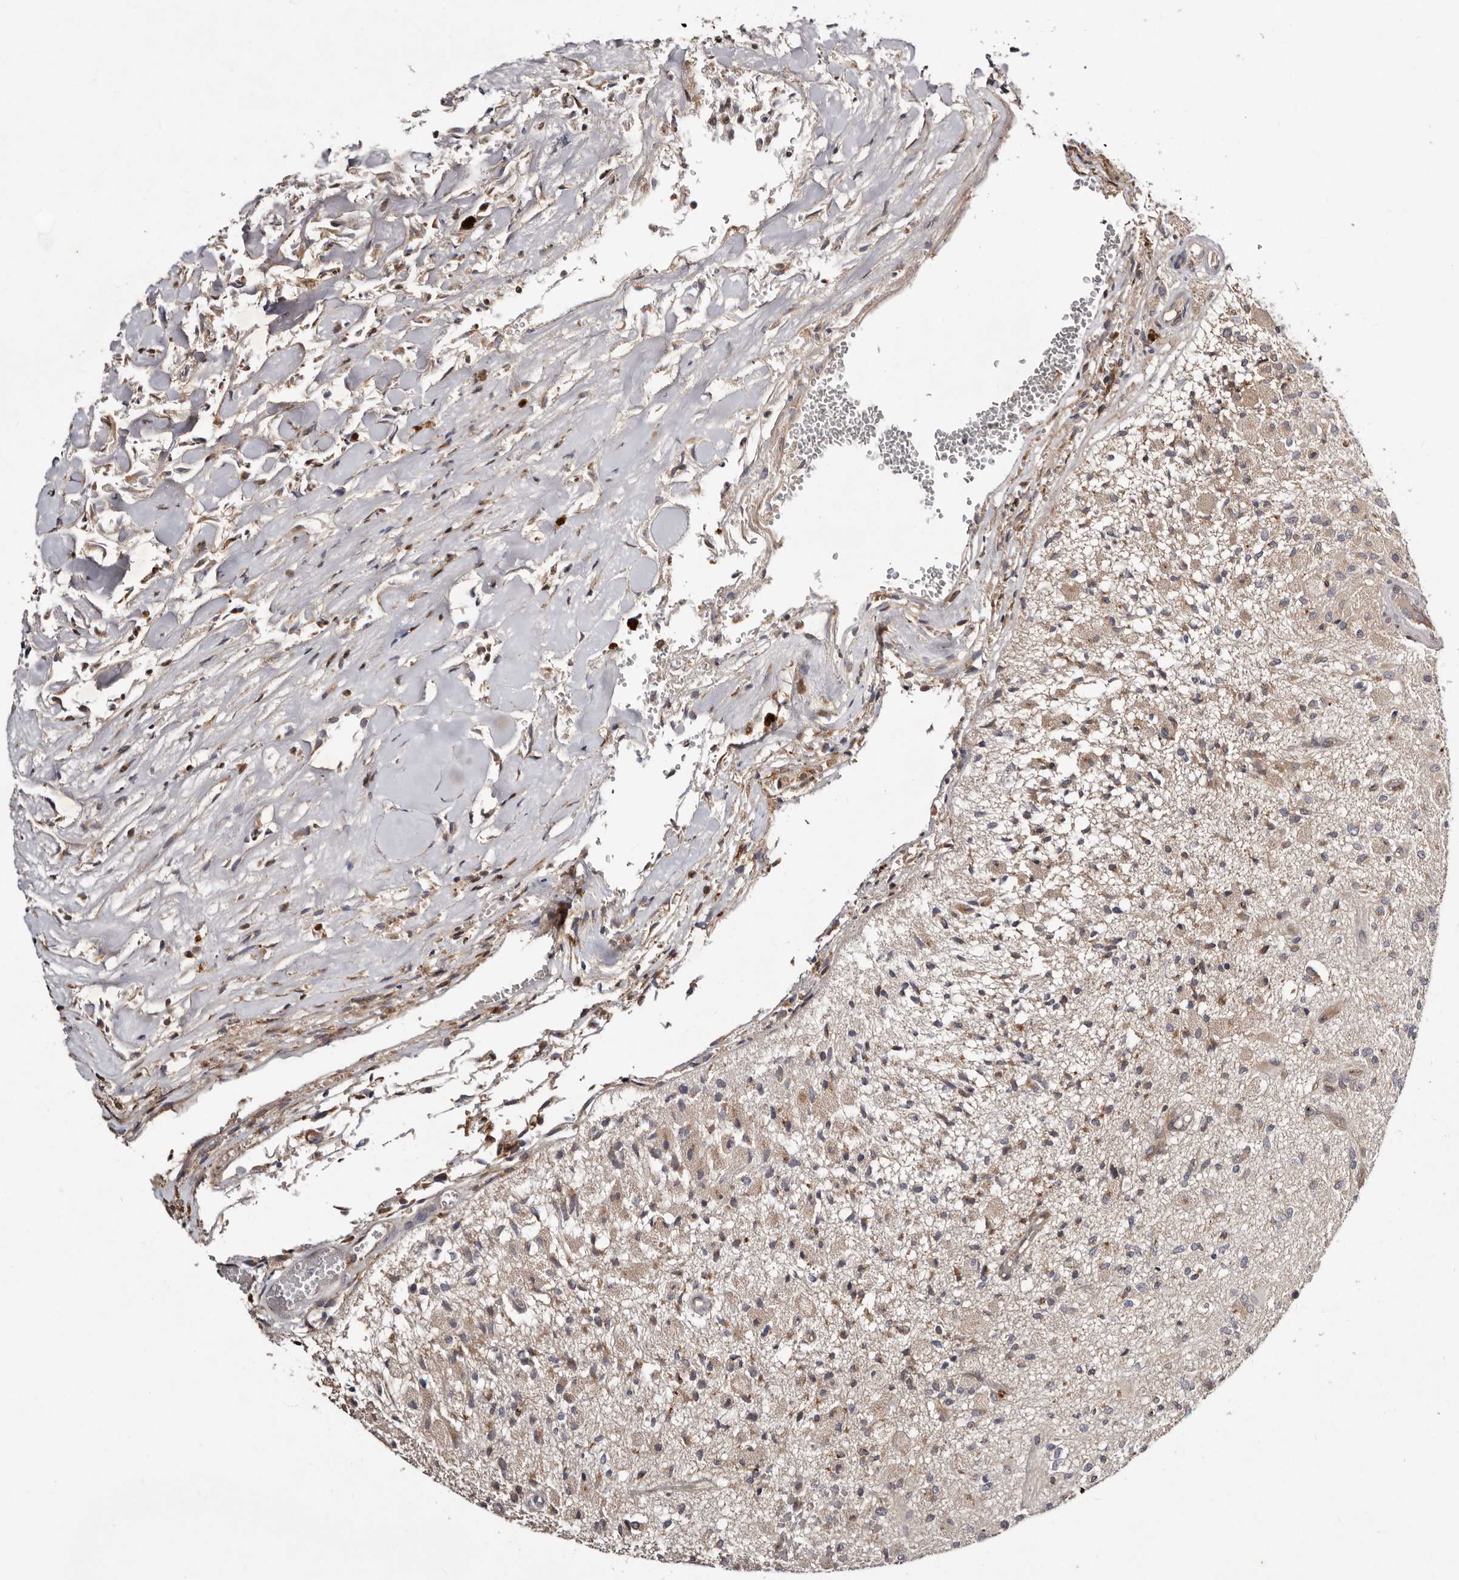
{"staining": {"intensity": "weak", "quantity": "25%-75%", "location": "cytoplasmic/membranous"}, "tissue": "glioma", "cell_type": "Tumor cells", "image_type": "cancer", "snomed": [{"axis": "morphology", "description": "Normal tissue, NOS"}, {"axis": "morphology", "description": "Glioma, malignant, High grade"}, {"axis": "topography", "description": "Cerebral cortex"}], "caption": "Malignant high-grade glioma stained for a protein (brown) shows weak cytoplasmic/membranous positive expression in approximately 25%-75% of tumor cells.", "gene": "DACT2", "patient": {"sex": "male", "age": 77}}